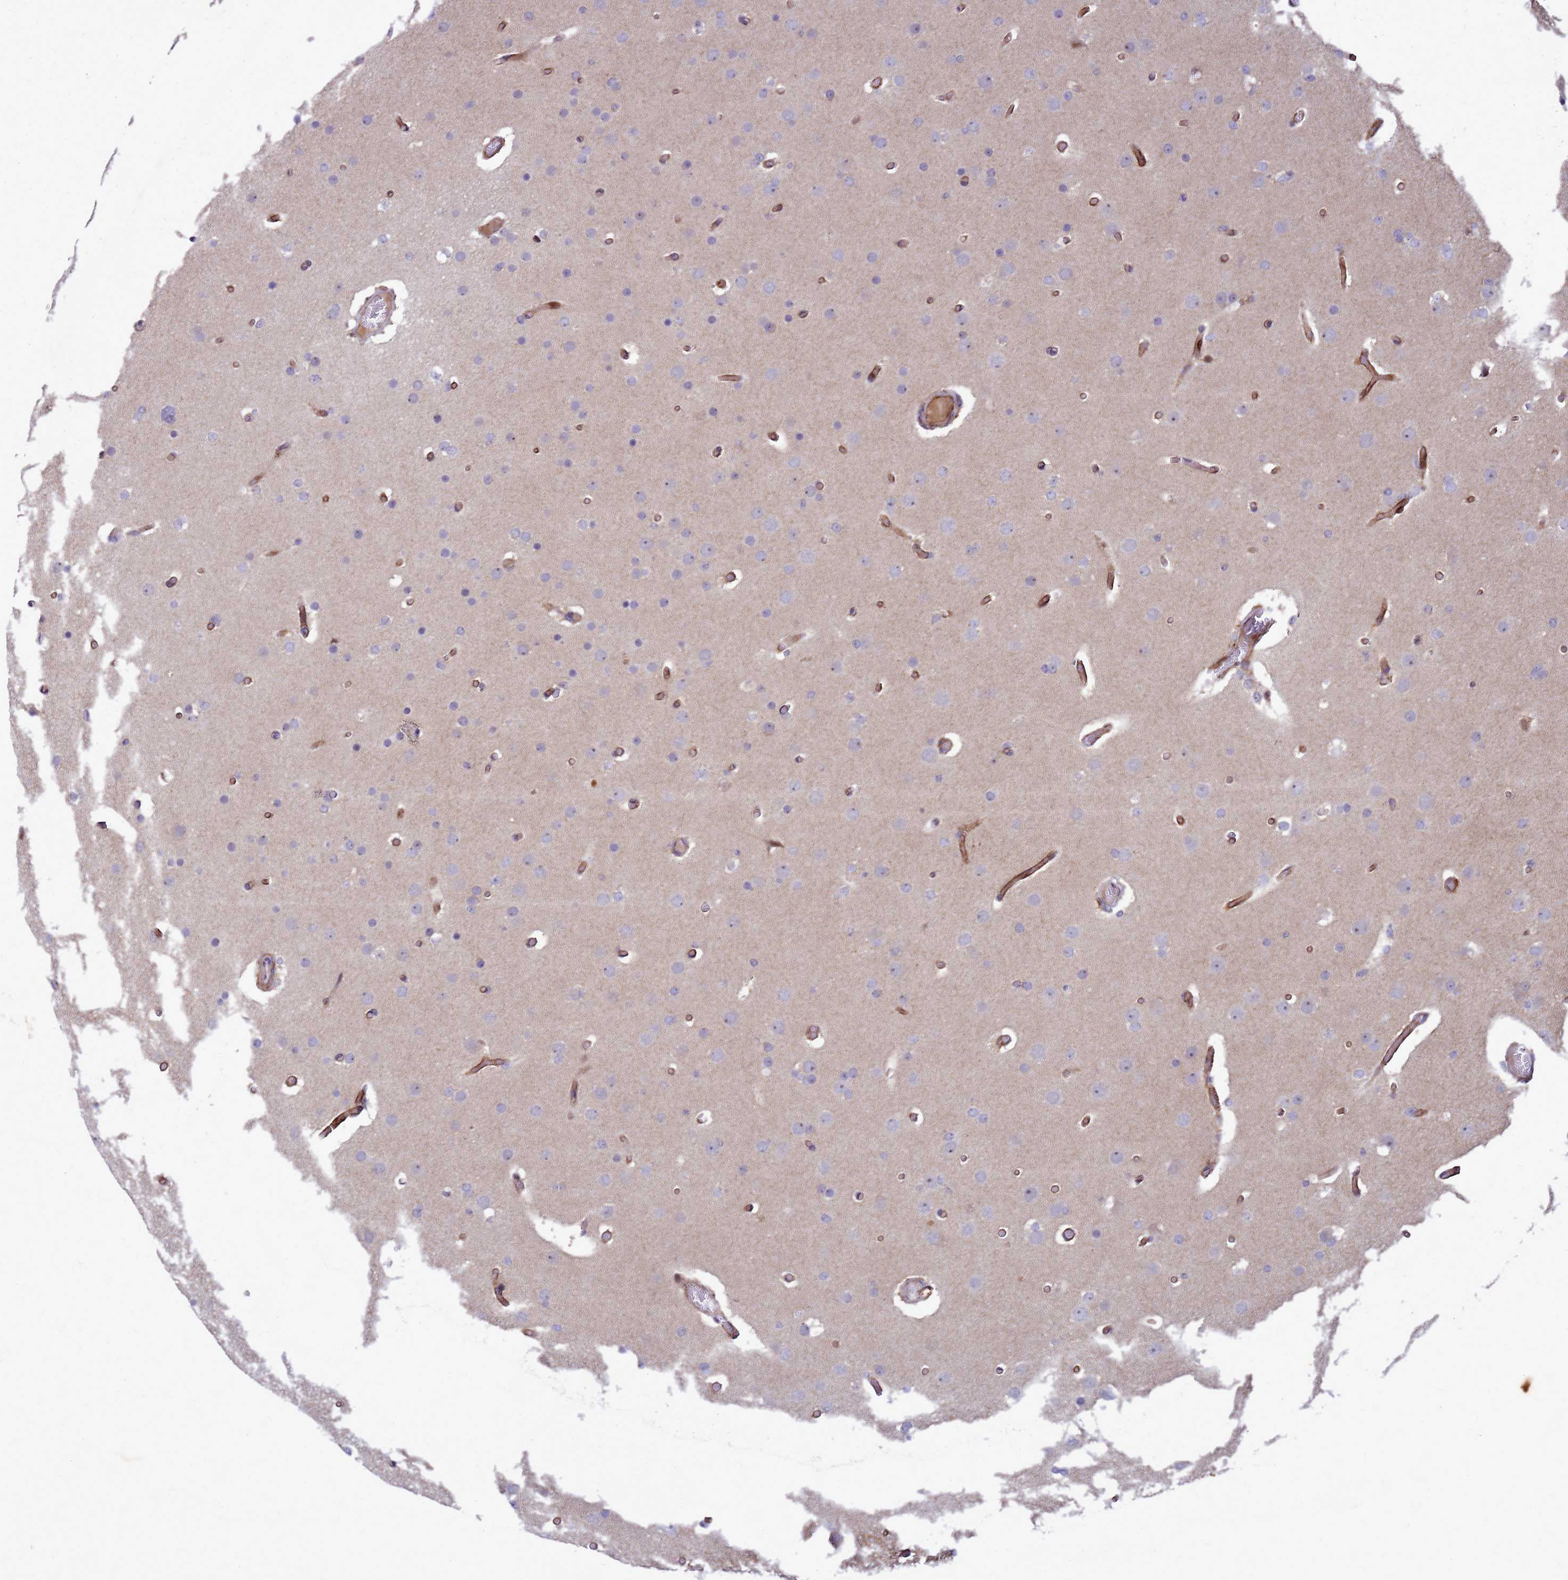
{"staining": {"intensity": "negative", "quantity": "none", "location": "none"}, "tissue": "glioma", "cell_type": "Tumor cells", "image_type": "cancer", "snomed": [{"axis": "morphology", "description": "Glioma, malignant, High grade"}, {"axis": "topography", "description": "Cerebral cortex"}], "caption": "Tumor cells are negative for protein expression in human glioma. (Stains: DAB IHC with hematoxylin counter stain, Microscopy: brightfield microscopy at high magnification).", "gene": "RSPO1", "patient": {"sex": "female", "age": 36}}